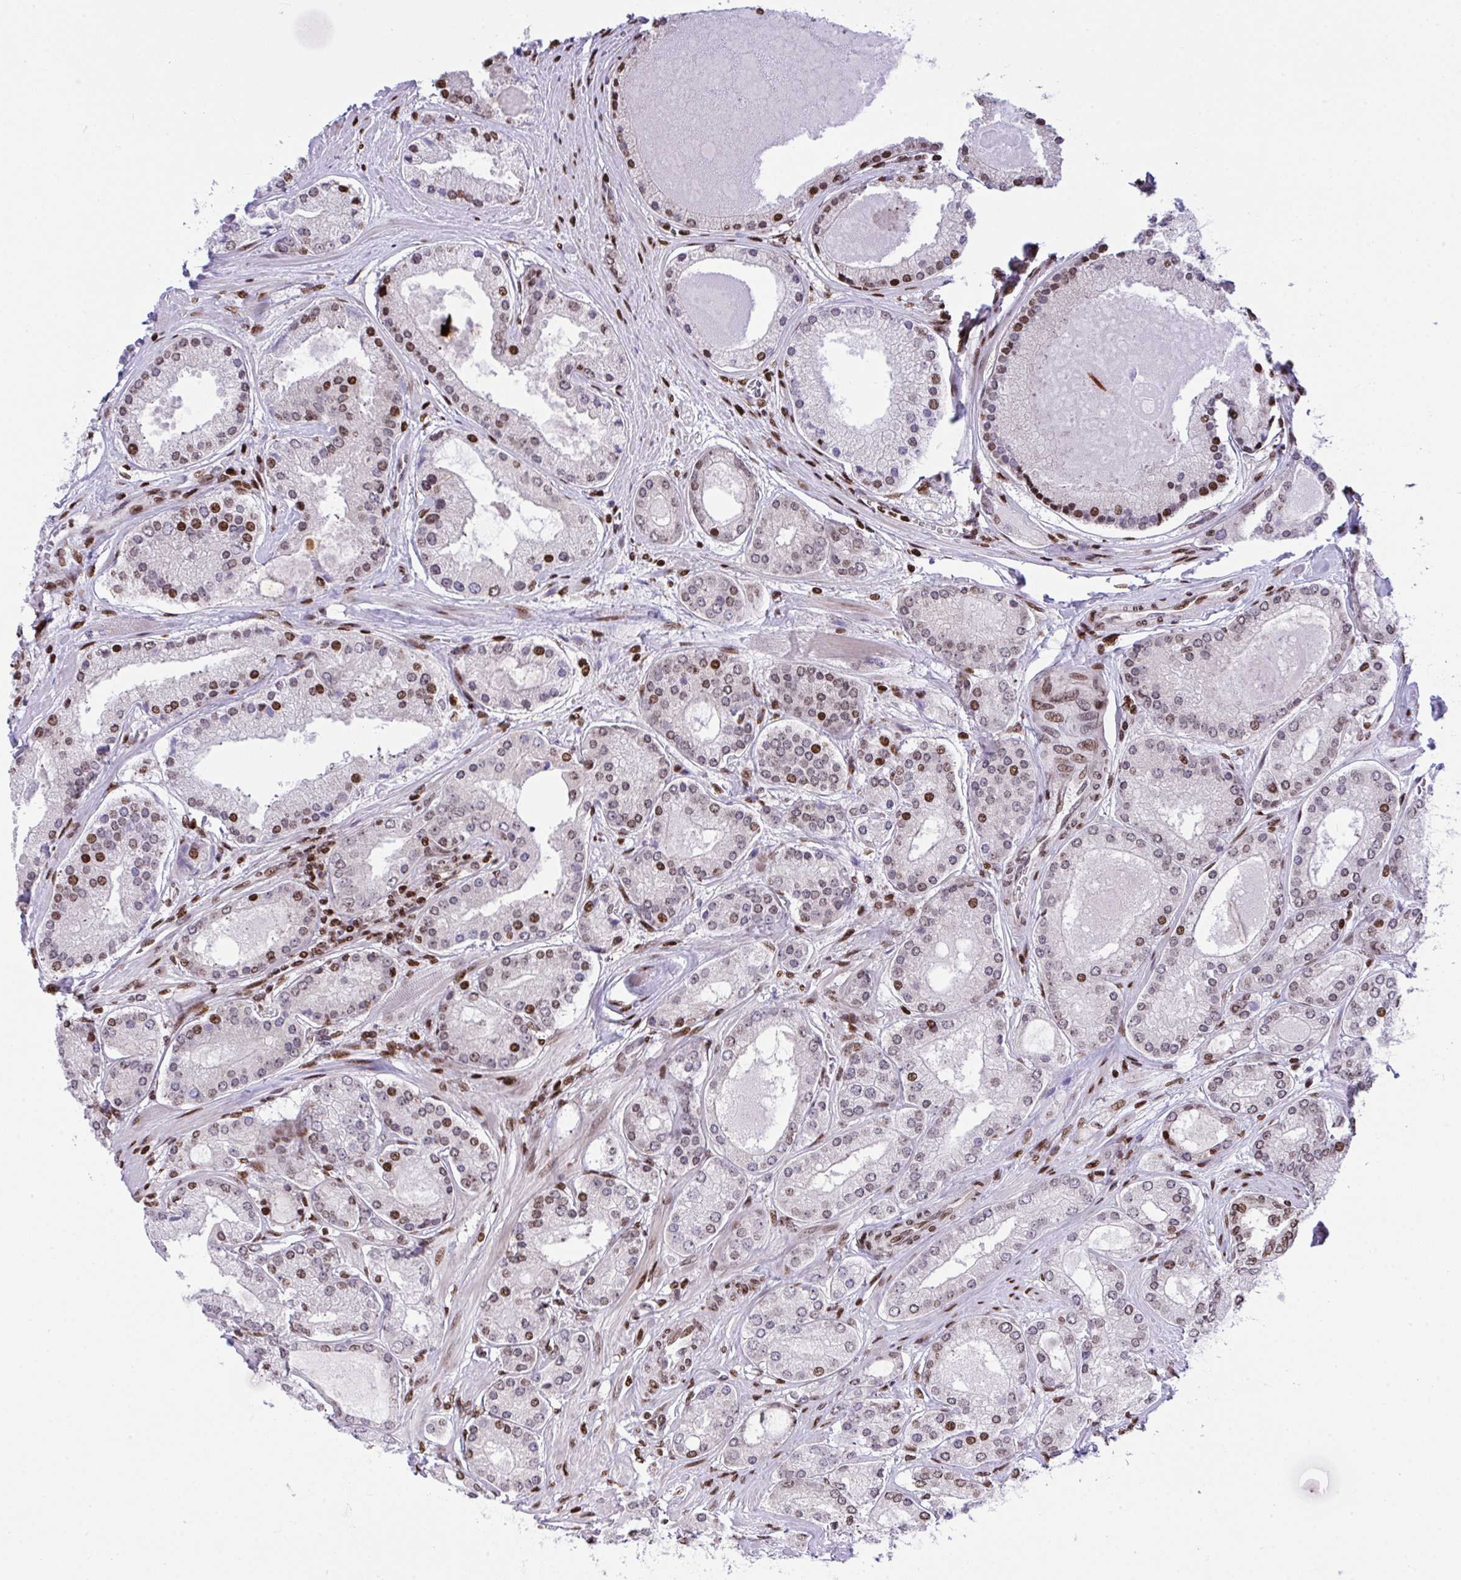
{"staining": {"intensity": "moderate", "quantity": "25%-75%", "location": "nuclear"}, "tissue": "prostate cancer", "cell_type": "Tumor cells", "image_type": "cancer", "snomed": [{"axis": "morphology", "description": "Adenocarcinoma, High grade"}, {"axis": "topography", "description": "Prostate"}], "caption": "The image shows a brown stain indicating the presence of a protein in the nuclear of tumor cells in prostate adenocarcinoma (high-grade).", "gene": "RAPGEF5", "patient": {"sex": "male", "age": 67}}